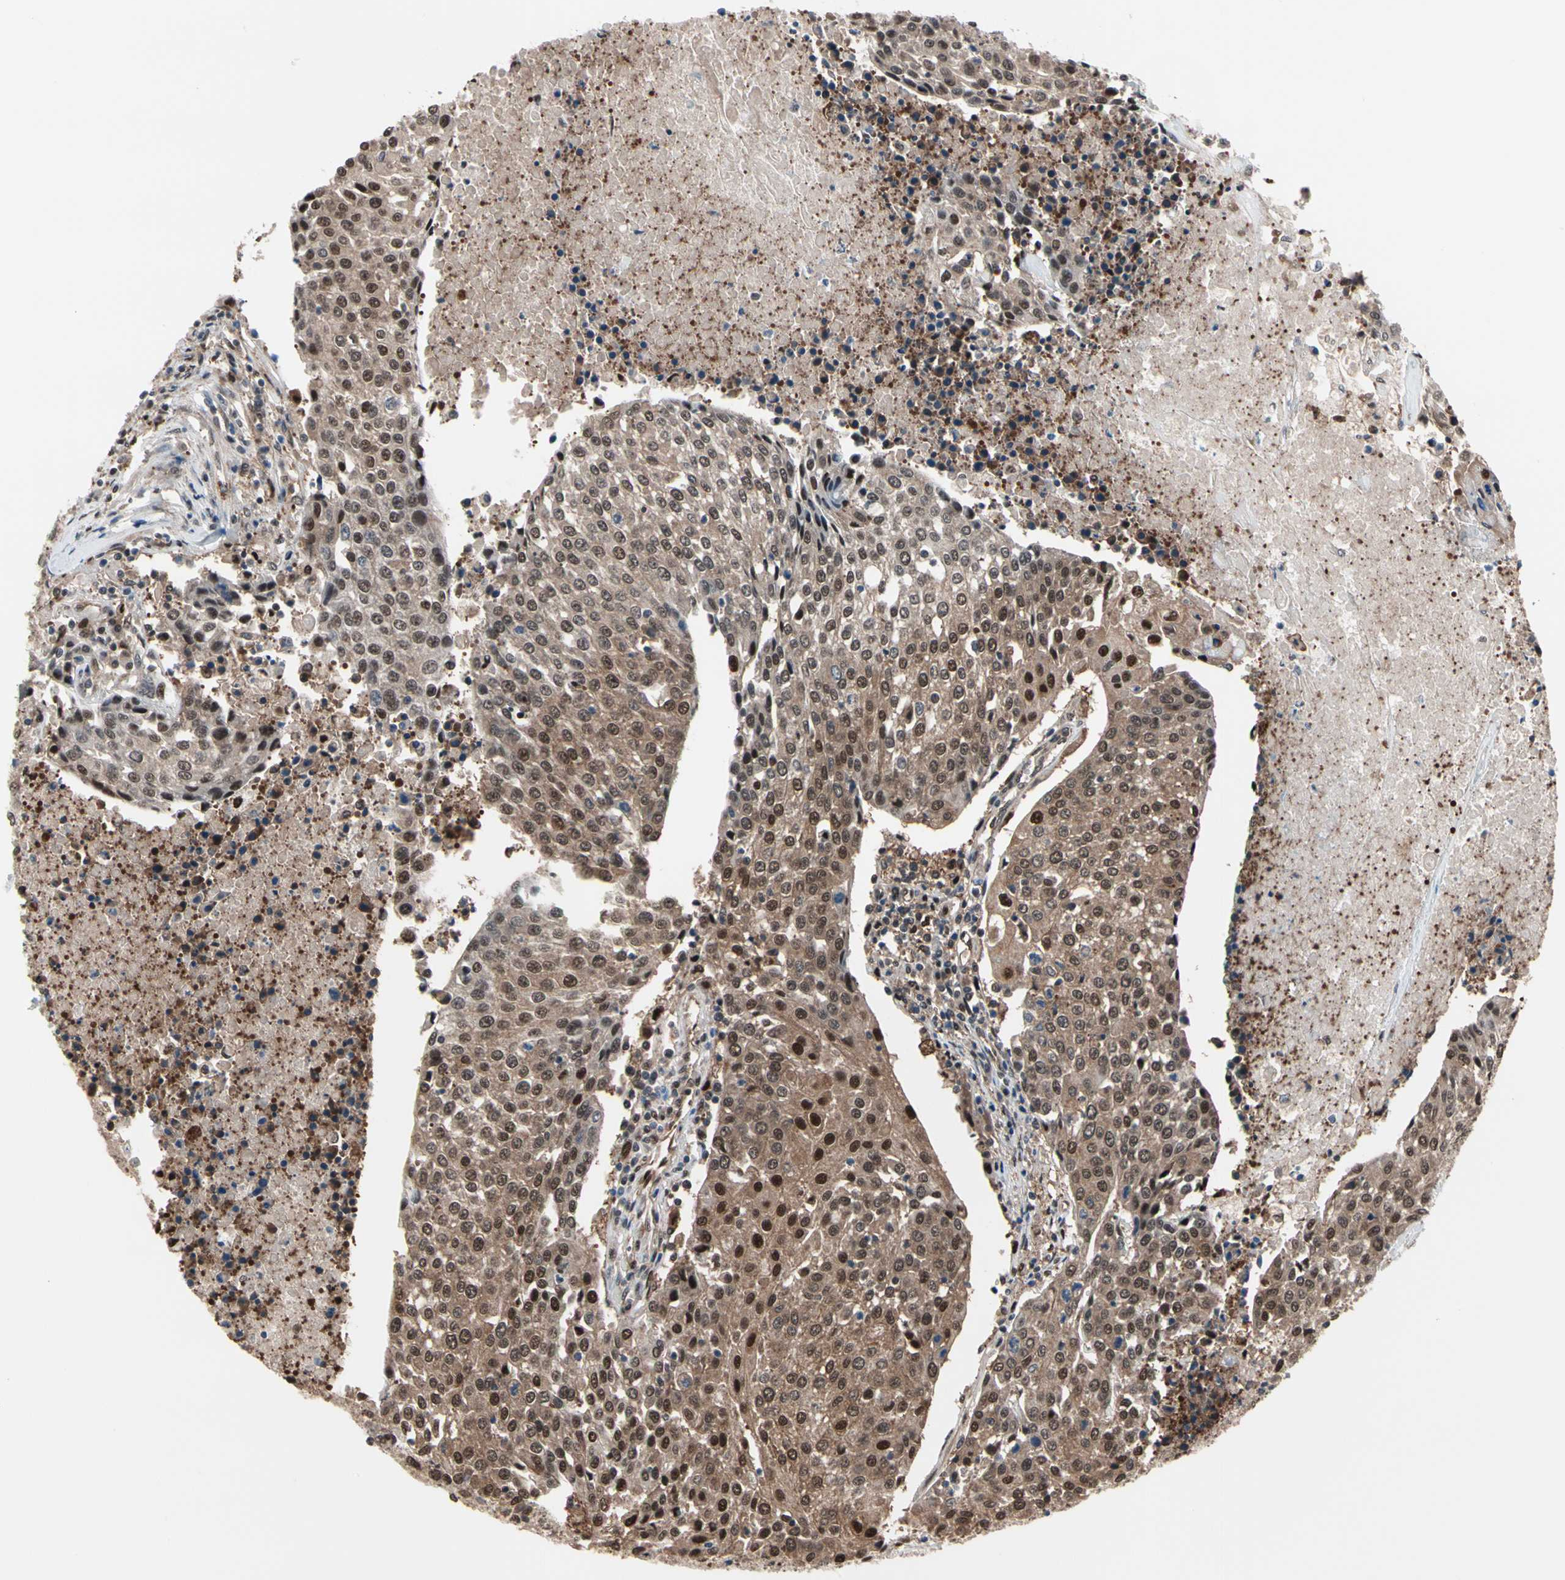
{"staining": {"intensity": "moderate", "quantity": ">75%", "location": "cytoplasmic/membranous,nuclear"}, "tissue": "urothelial cancer", "cell_type": "Tumor cells", "image_type": "cancer", "snomed": [{"axis": "morphology", "description": "Urothelial carcinoma, High grade"}, {"axis": "topography", "description": "Urinary bladder"}], "caption": "This is a histology image of immunohistochemistry (IHC) staining of urothelial carcinoma (high-grade), which shows moderate expression in the cytoplasmic/membranous and nuclear of tumor cells.", "gene": "PSMA2", "patient": {"sex": "female", "age": 85}}